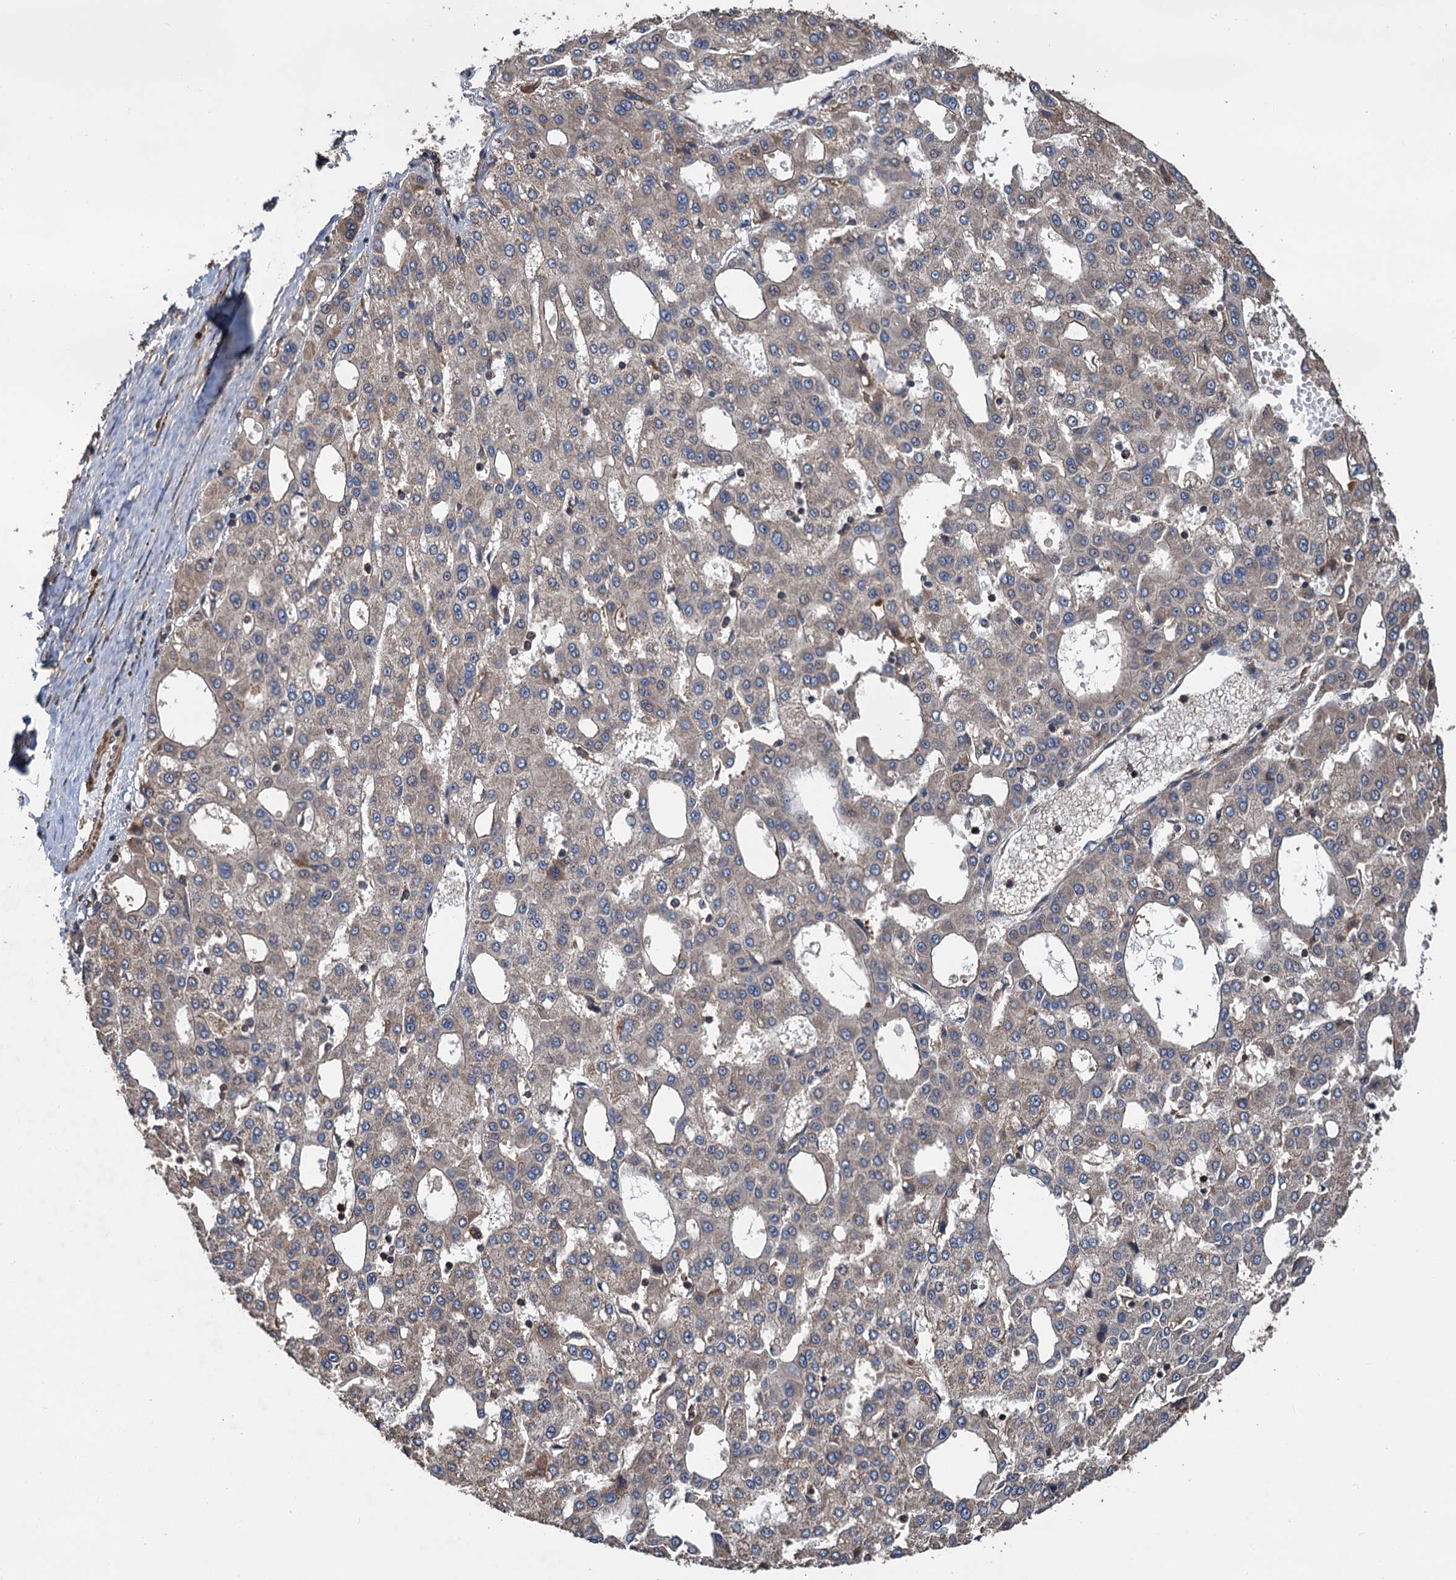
{"staining": {"intensity": "weak", "quantity": "<25%", "location": "cytoplasmic/membranous"}, "tissue": "liver cancer", "cell_type": "Tumor cells", "image_type": "cancer", "snomed": [{"axis": "morphology", "description": "Carcinoma, Hepatocellular, NOS"}, {"axis": "topography", "description": "Liver"}], "caption": "This is a histopathology image of immunohistochemistry staining of liver cancer, which shows no expression in tumor cells.", "gene": "PPP4R1", "patient": {"sex": "male", "age": 47}}